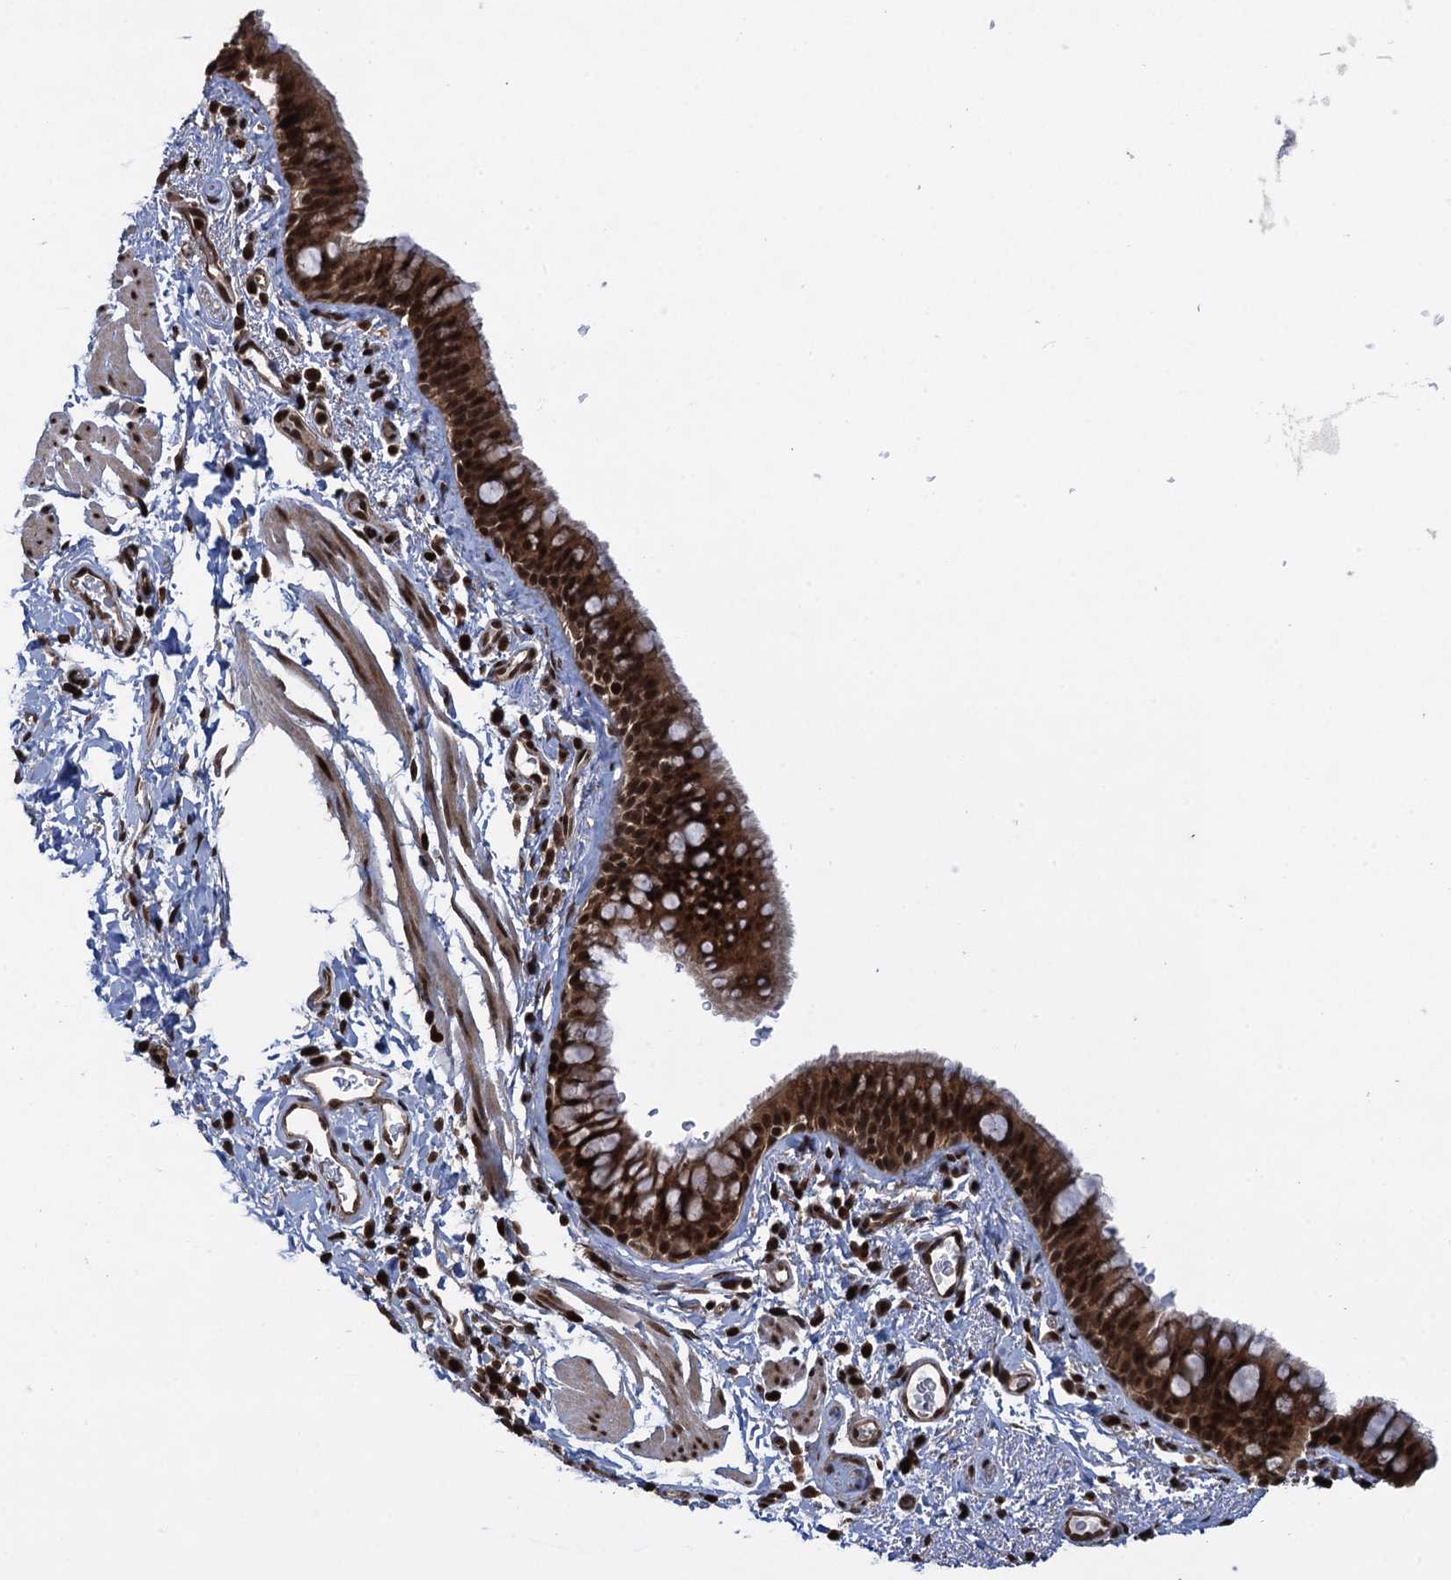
{"staining": {"intensity": "strong", "quantity": ">75%", "location": "cytoplasmic/membranous,nuclear"}, "tissue": "bronchus", "cell_type": "Respiratory epithelial cells", "image_type": "normal", "snomed": [{"axis": "morphology", "description": "Normal tissue, NOS"}, {"axis": "topography", "description": "Cartilage tissue"}, {"axis": "topography", "description": "Bronchus"}], "caption": "Immunohistochemistry micrograph of benign bronchus: human bronchus stained using immunohistochemistry displays high levels of strong protein expression localized specifically in the cytoplasmic/membranous,nuclear of respiratory epithelial cells, appearing as a cytoplasmic/membranous,nuclear brown color.", "gene": "ZNF169", "patient": {"sex": "female", "age": 36}}